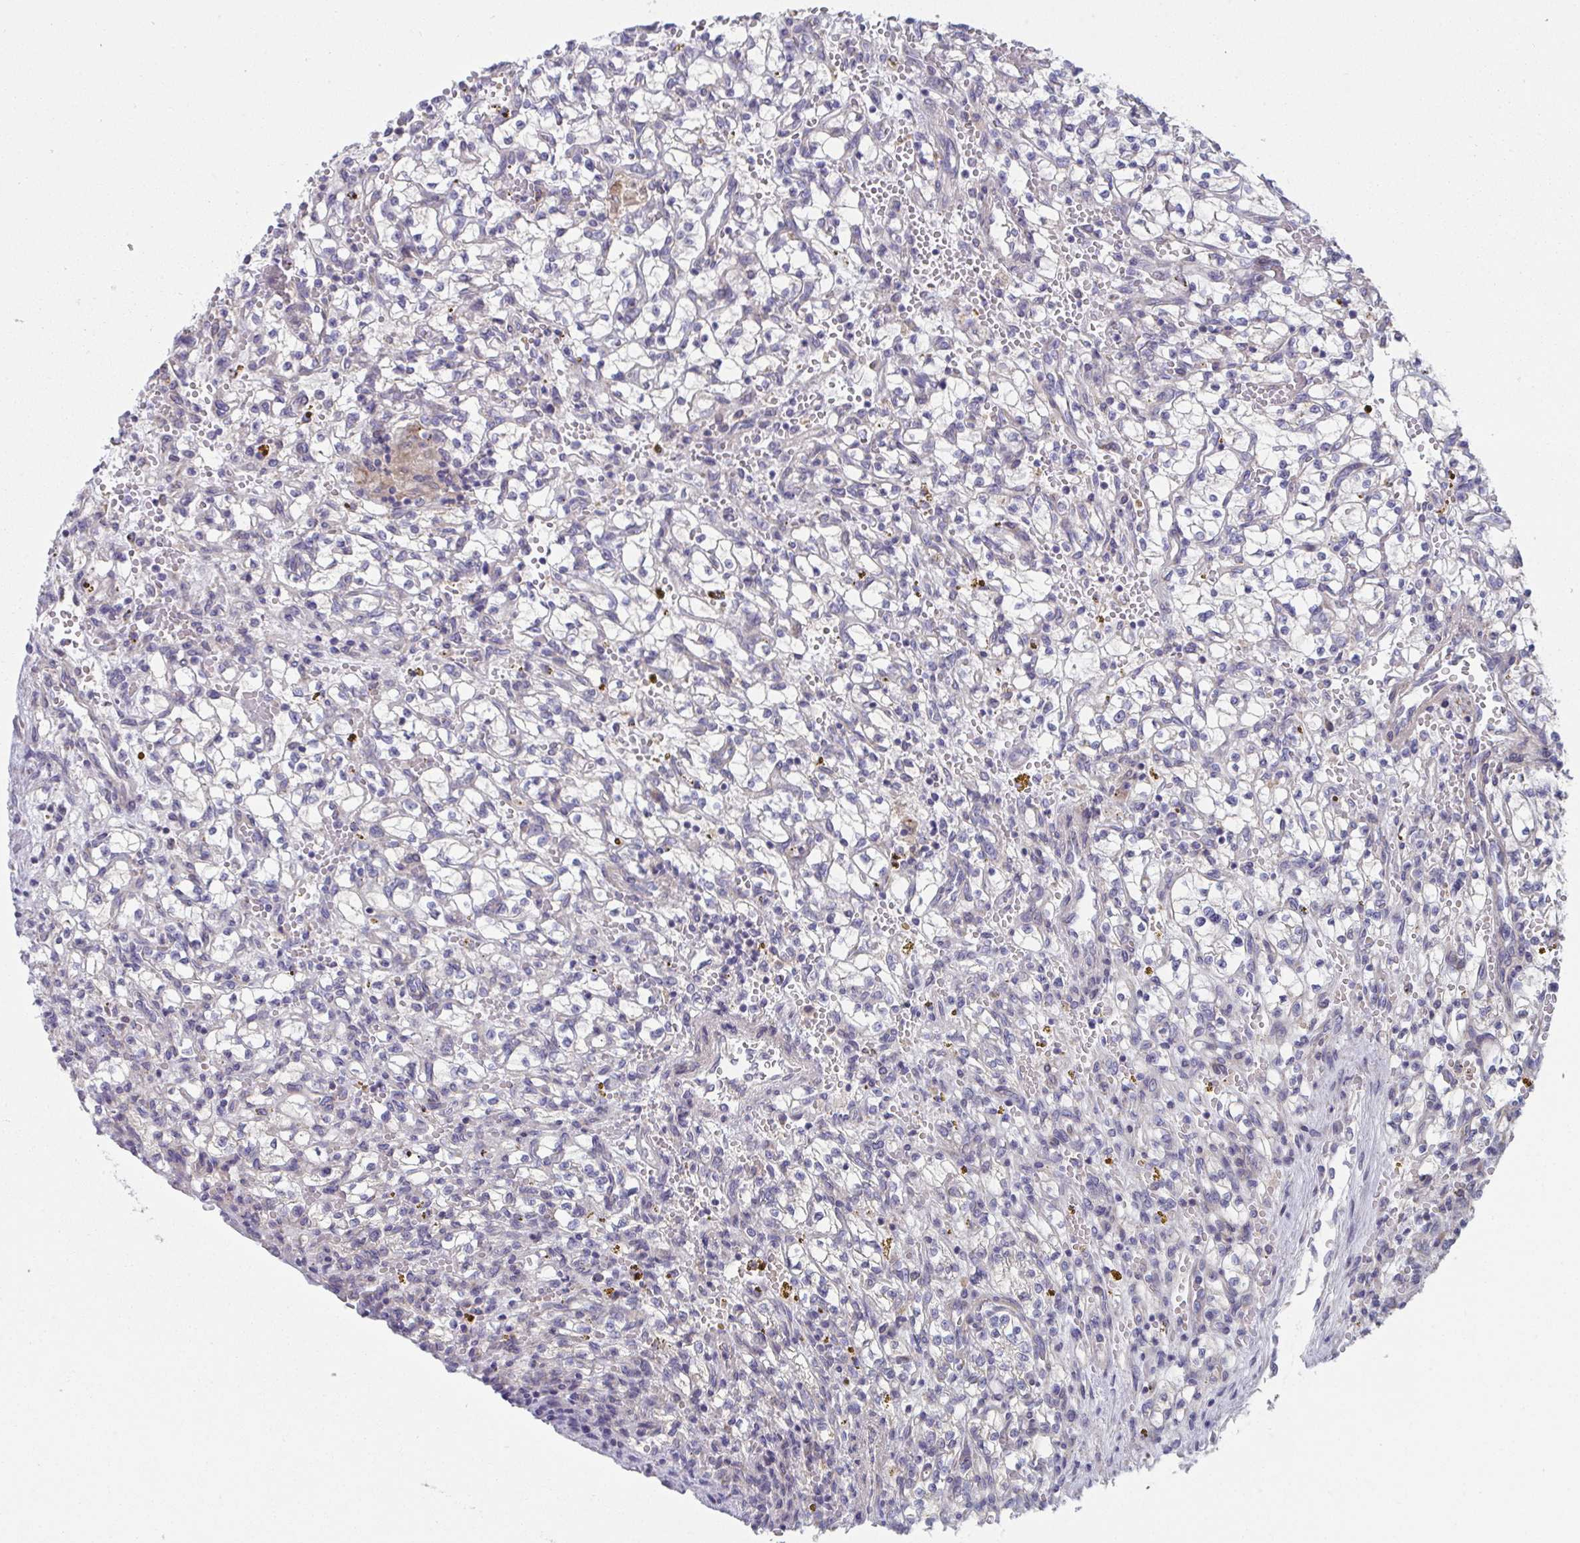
{"staining": {"intensity": "negative", "quantity": "none", "location": "none"}, "tissue": "renal cancer", "cell_type": "Tumor cells", "image_type": "cancer", "snomed": [{"axis": "morphology", "description": "Adenocarcinoma, NOS"}, {"axis": "topography", "description": "Kidney"}], "caption": "This is an IHC micrograph of renal adenocarcinoma. There is no positivity in tumor cells.", "gene": "VWDE", "patient": {"sex": "female", "age": 64}}